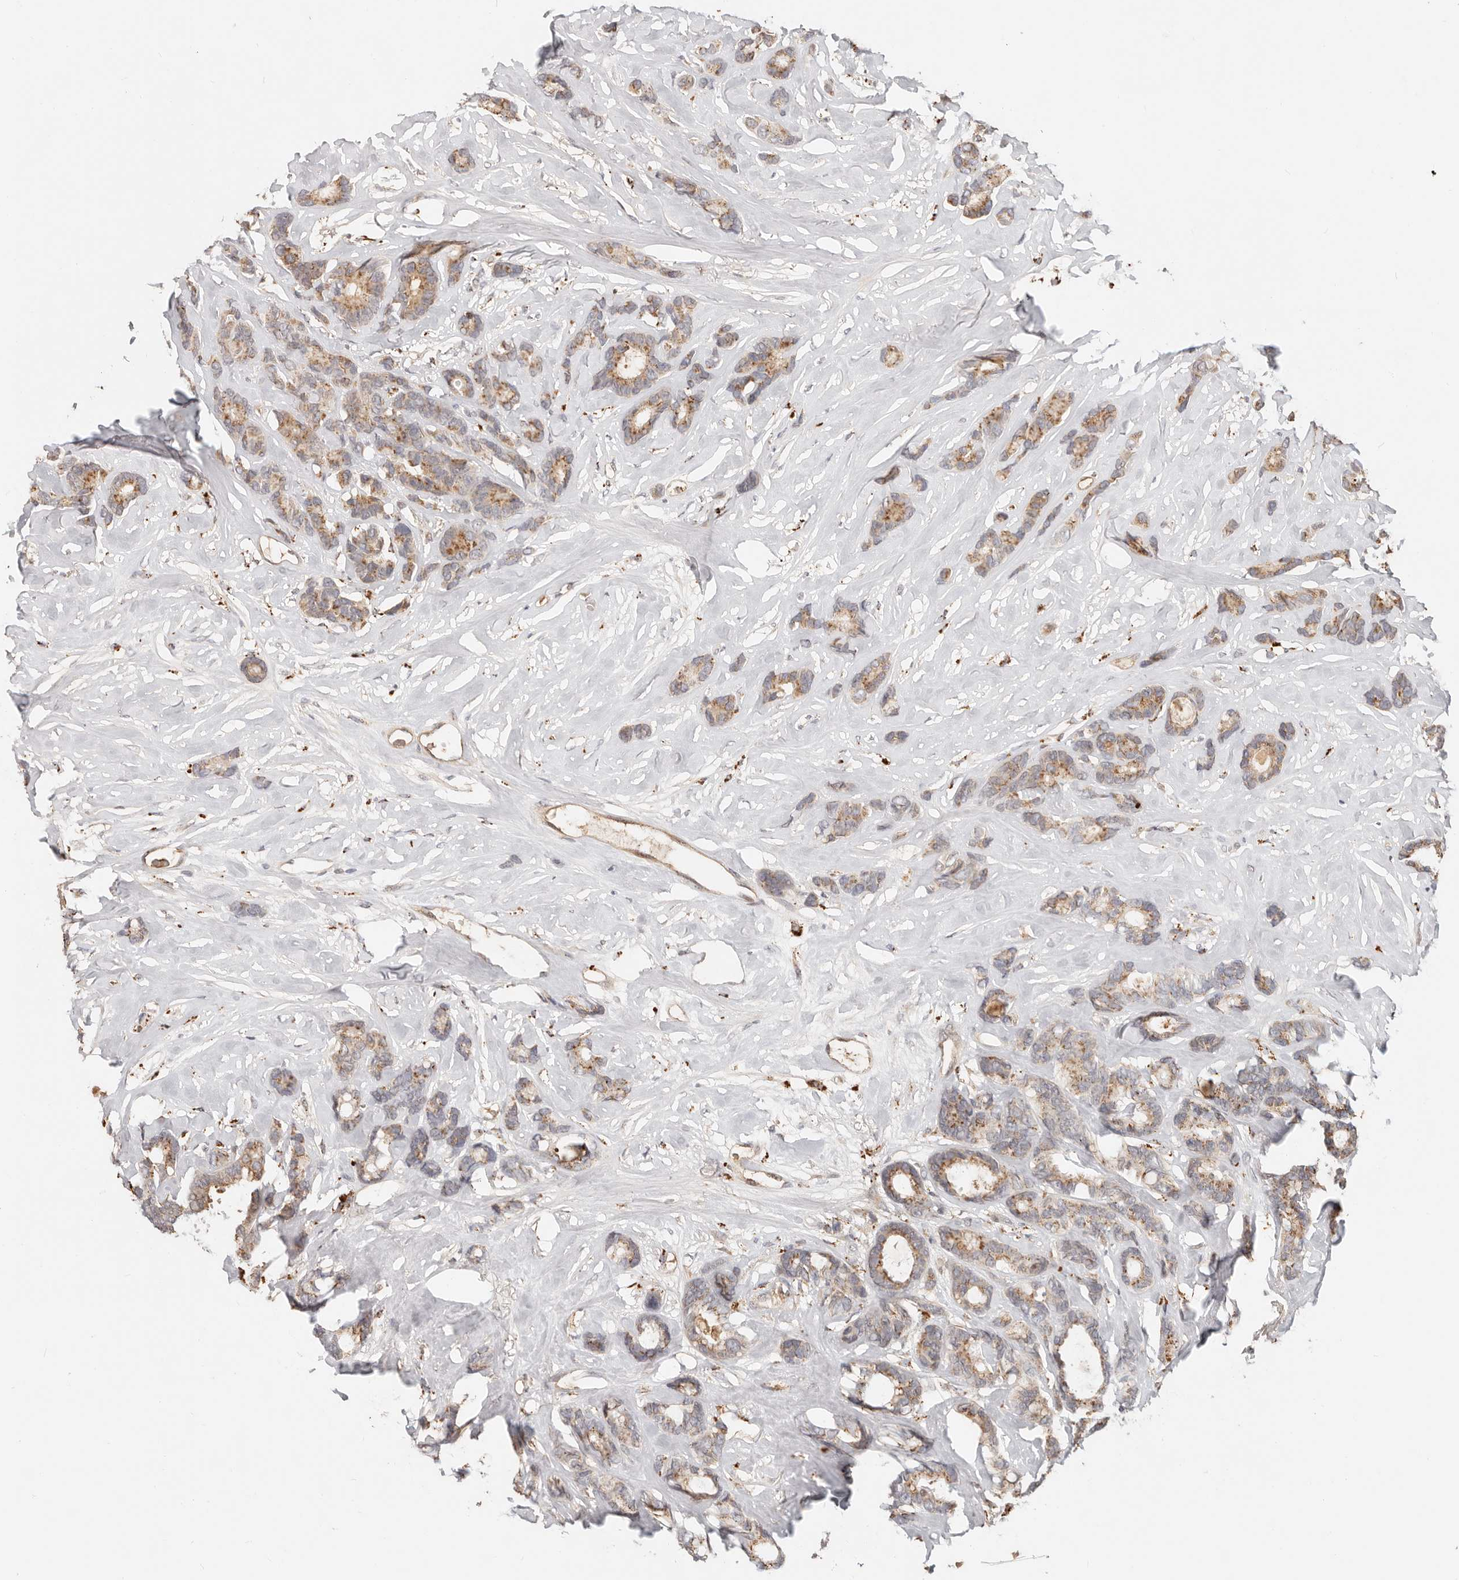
{"staining": {"intensity": "moderate", "quantity": ">75%", "location": "cytoplasmic/membranous"}, "tissue": "breast cancer", "cell_type": "Tumor cells", "image_type": "cancer", "snomed": [{"axis": "morphology", "description": "Duct carcinoma"}, {"axis": "topography", "description": "Breast"}], "caption": "This is an image of immunohistochemistry (IHC) staining of infiltrating ductal carcinoma (breast), which shows moderate positivity in the cytoplasmic/membranous of tumor cells.", "gene": "ZRANB1", "patient": {"sex": "female", "age": 87}}